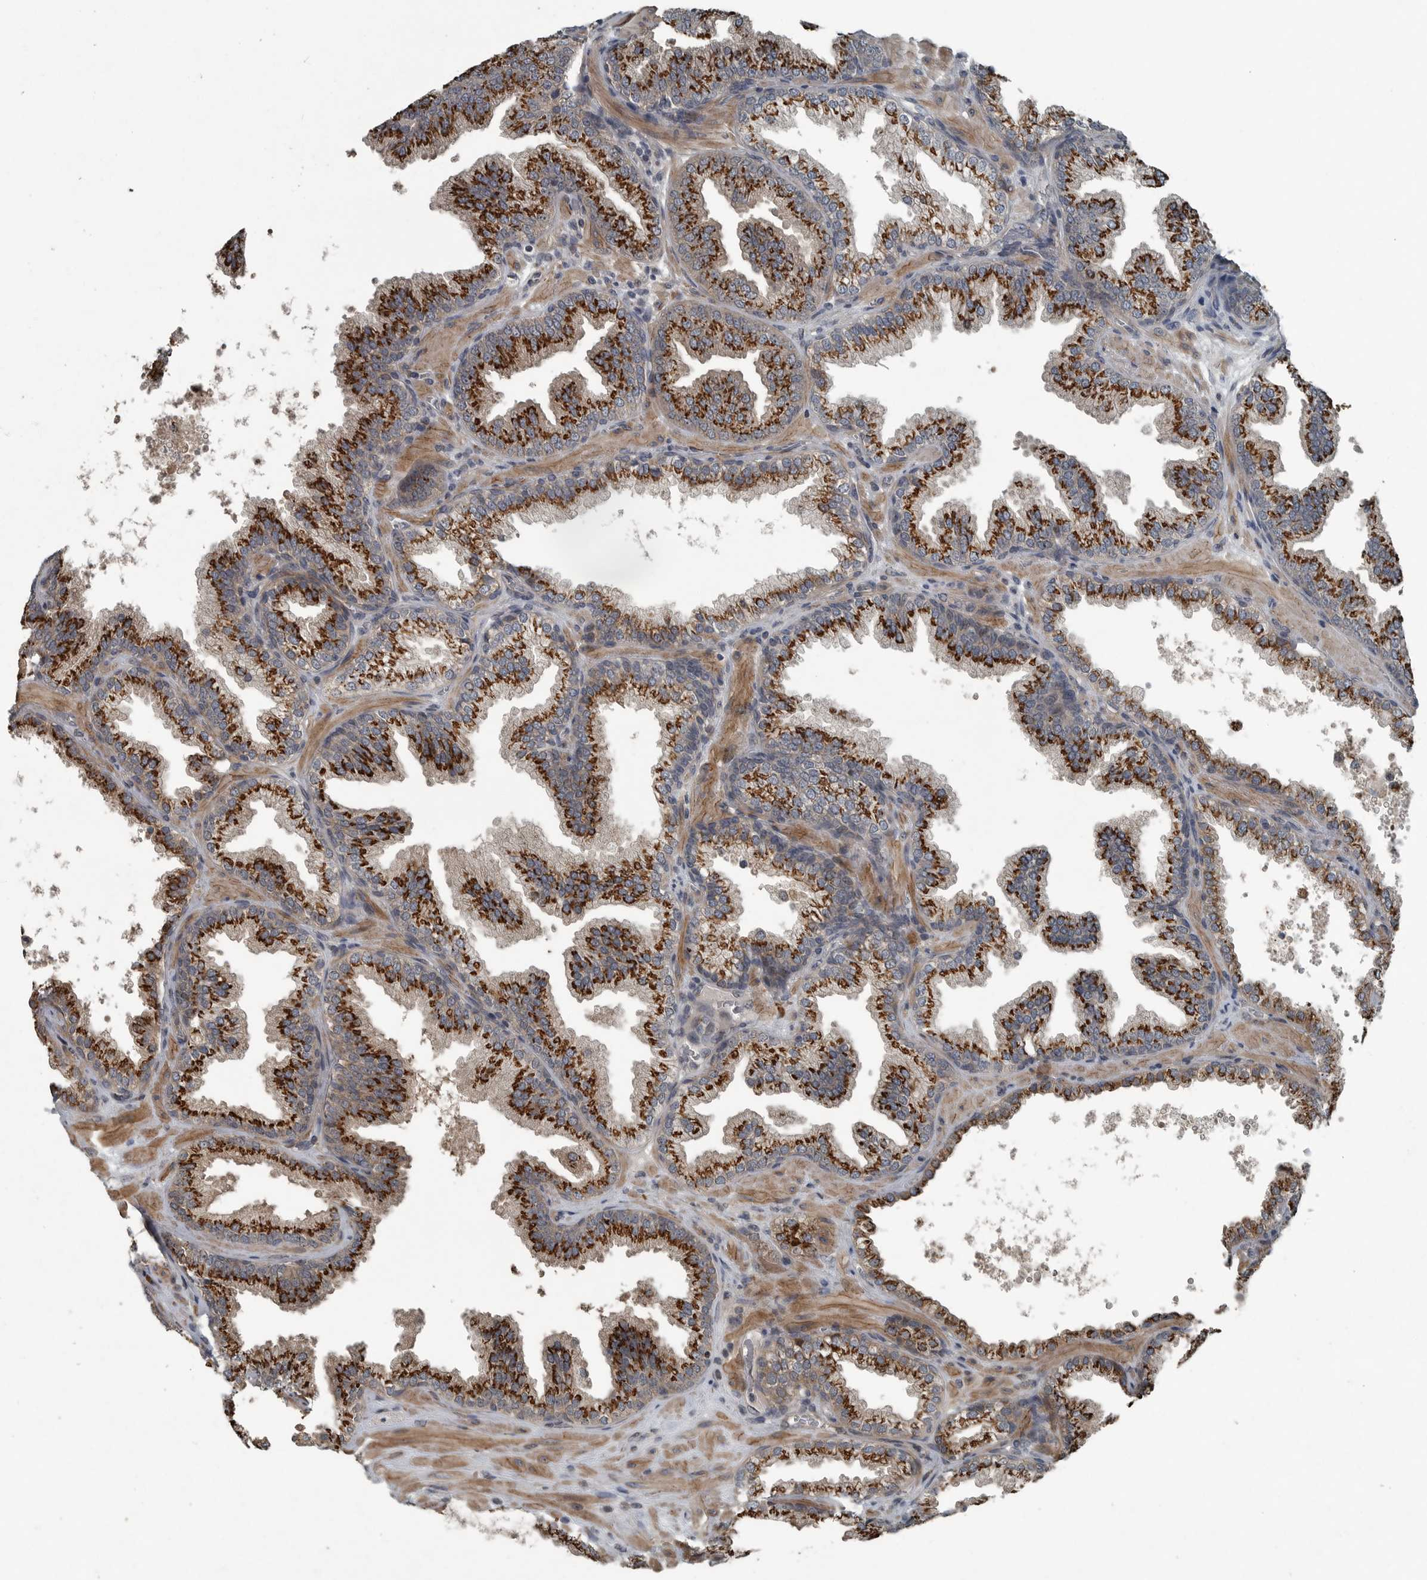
{"staining": {"intensity": "strong", "quantity": ">75%", "location": "cytoplasmic/membranous"}, "tissue": "prostate cancer", "cell_type": "Tumor cells", "image_type": "cancer", "snomed": [{"axis": "morphology", "description": "Adenocarcinoma, Low grade"}, {"axis": "topography", "description": "Prostate"}], "caption": "Prostate cancer (adenocarcinoma (low-grade)) was stained to show a protein in brown. There is high levels of strong cytoplasmic/membranous staining in about >75% of tumor cells.", "gene": "ZNF345", "patient": {"sex": "male", "age": 62}}